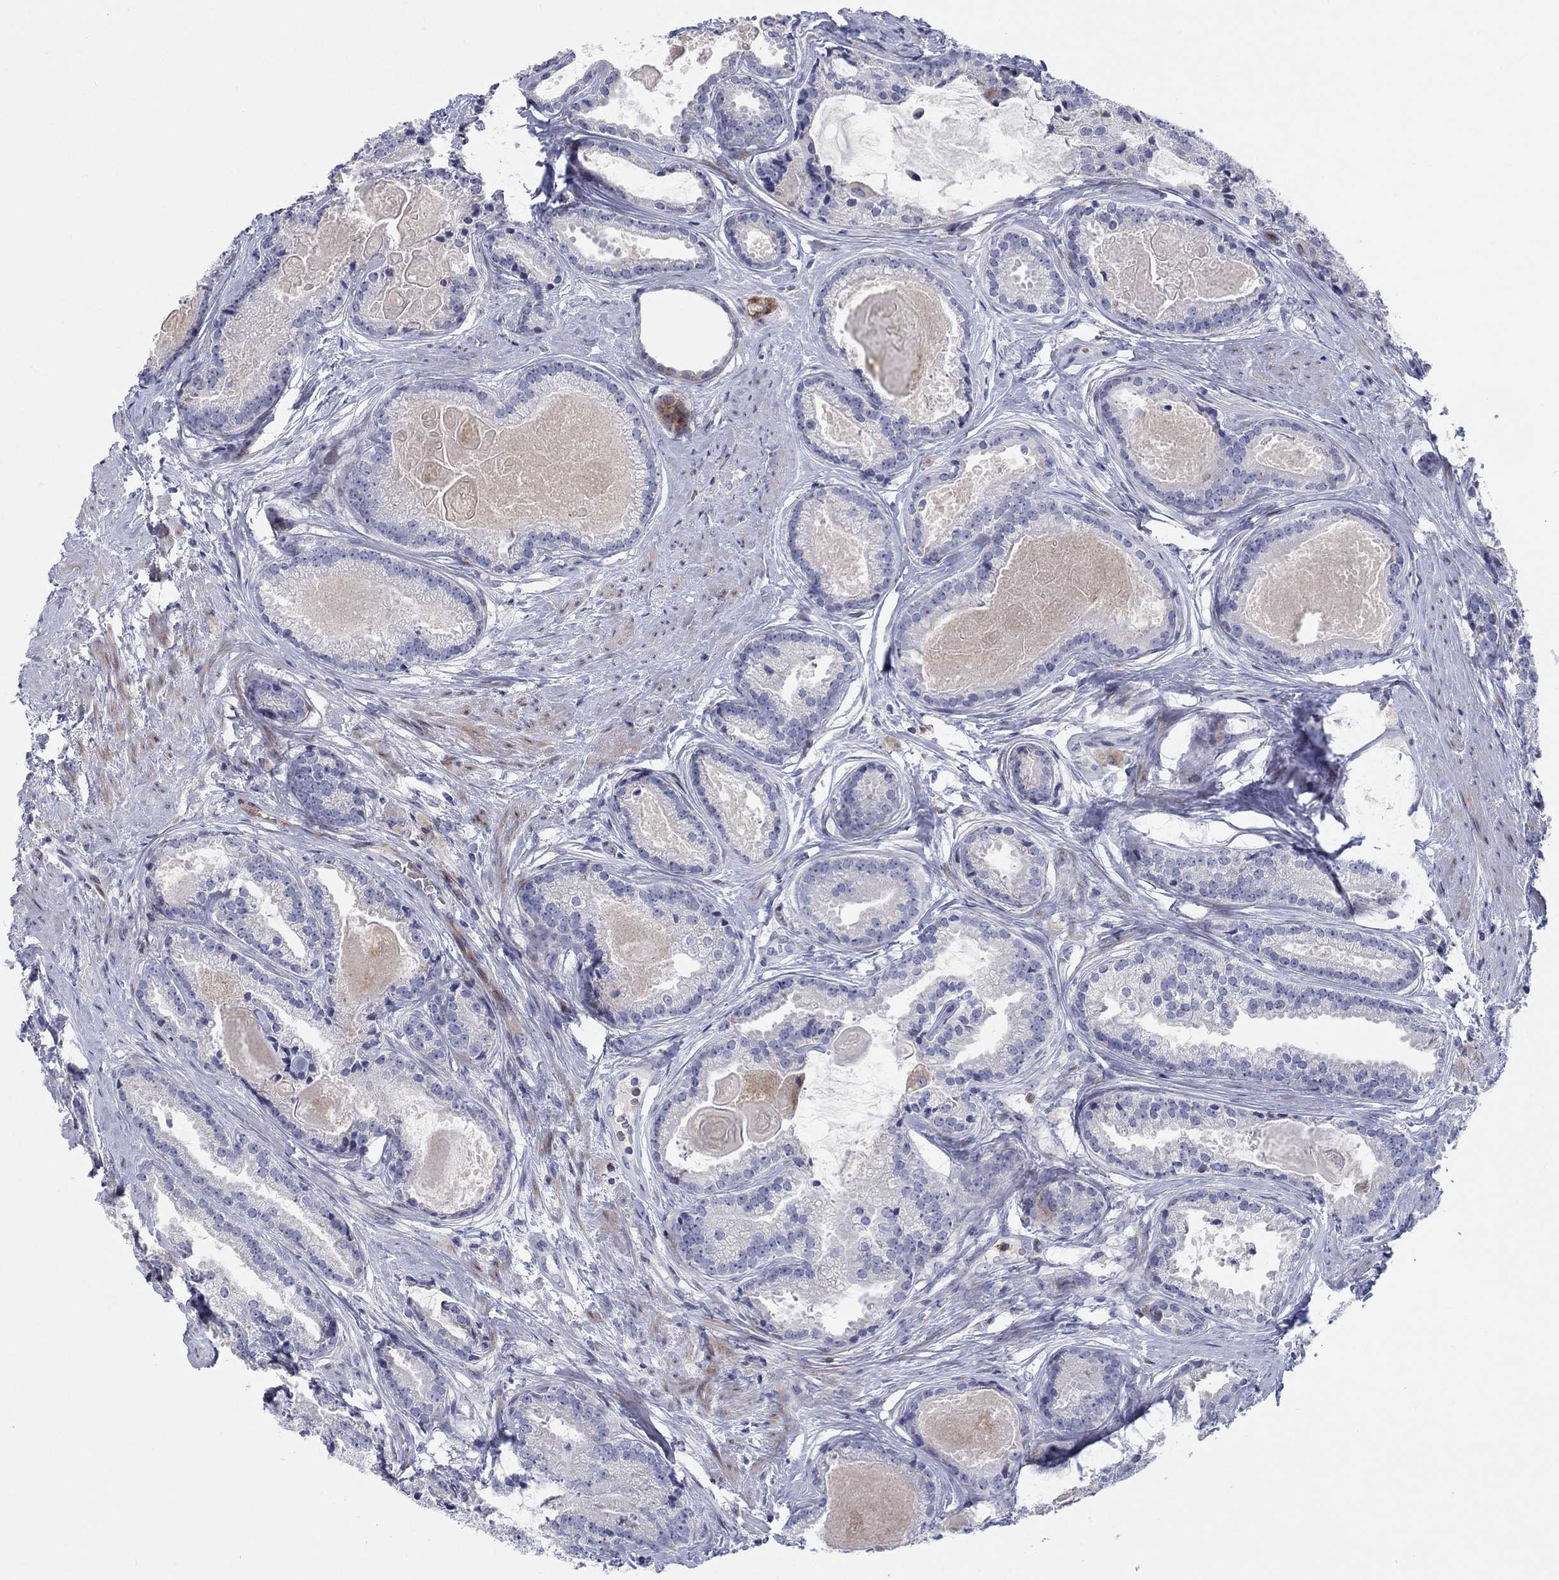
{"staining": {"intensity": "negative", "quantity": "none", "location": "none"}, "tissue": "prostate cancer", "cell_type": "Tumor cells", "image_type": "cancer", "snomed": [{"axis": "morphology", "description": "Adenocarcinoma, NOS"}, {"axis": "morphology", "description": "Adenocarcinoma, High grade"}, {"axis": "topography", "description": "Prostate"}], "caption": "Prostate adenocarcinoma stained for a protein using IHC displays no expression tumor cells.", "gene": "ARHGAP36", "patient": {"sex": "male", "age": 64}}